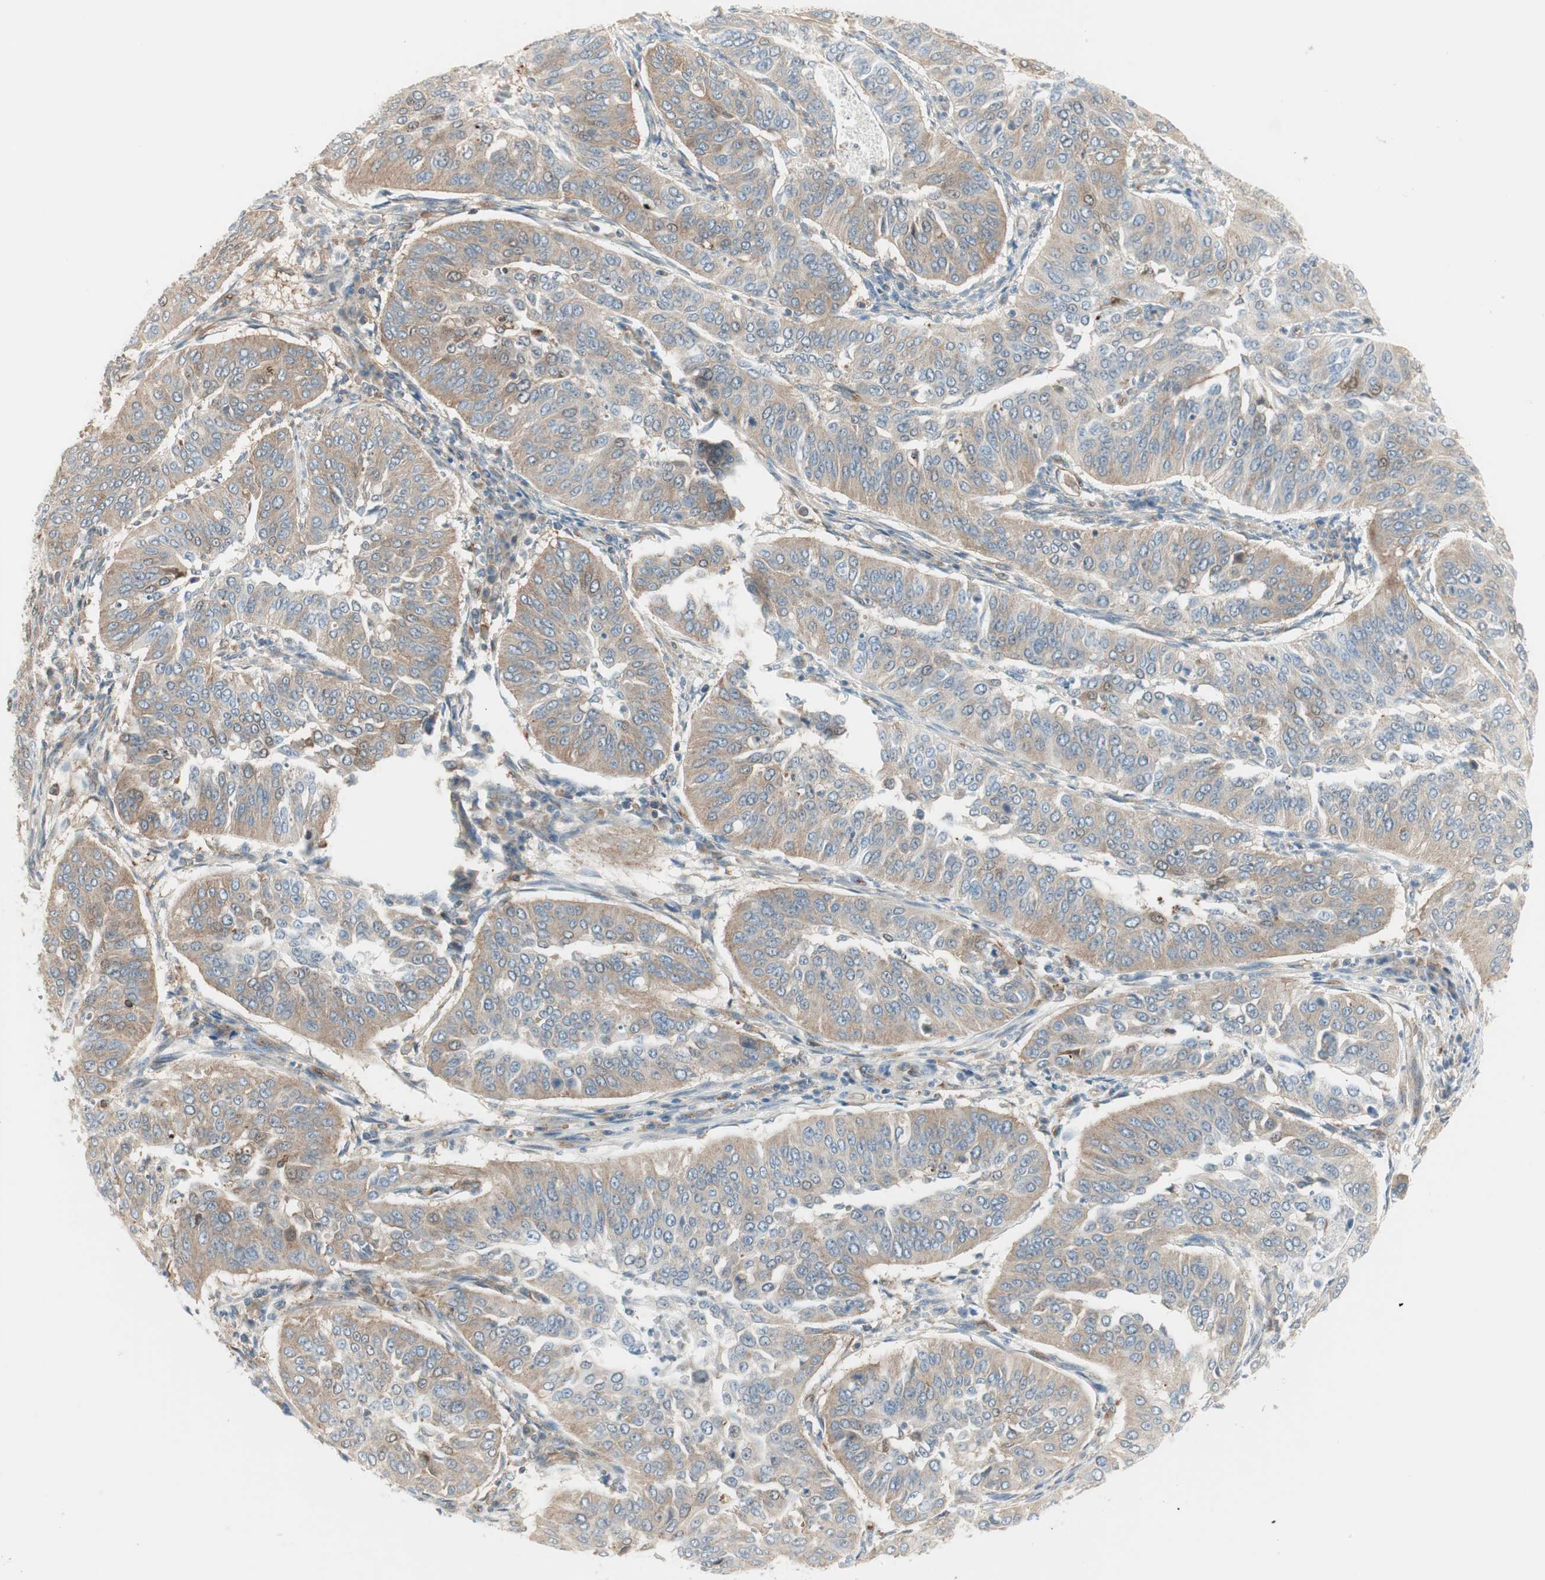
{"staining": {"intensity": "moderate", "quantity": ">75%", "location": "cytoplasmic/membranous"}, "tissue": "cervical cancer", "cell_type": "Tumor cells", "image_type": "cancer", "snomed": [{"axis": "morphology", "description": "Normal tissue, NOS"}, {"axis": "morphology", "description": "Squamous cell carcinoma, NOS"}, {"axis": "topography", "description": "Cervix"}], "caption": "The histopathology image exhibits immunohistochemical staining of cervical squamous cell carcinoma. There is moderate cytoplasmic/membranous positivity is identified in about >75% of tumor cells. The staining was performed using DAB (3,3'-diaminobenzidine) to visualize the protein expression in brown, while the nuclei were stained in blue with hematoxylin (Magnification: 20x).", "gene": "AGFG1", "patient": {"sex": "female", "age": 39}}